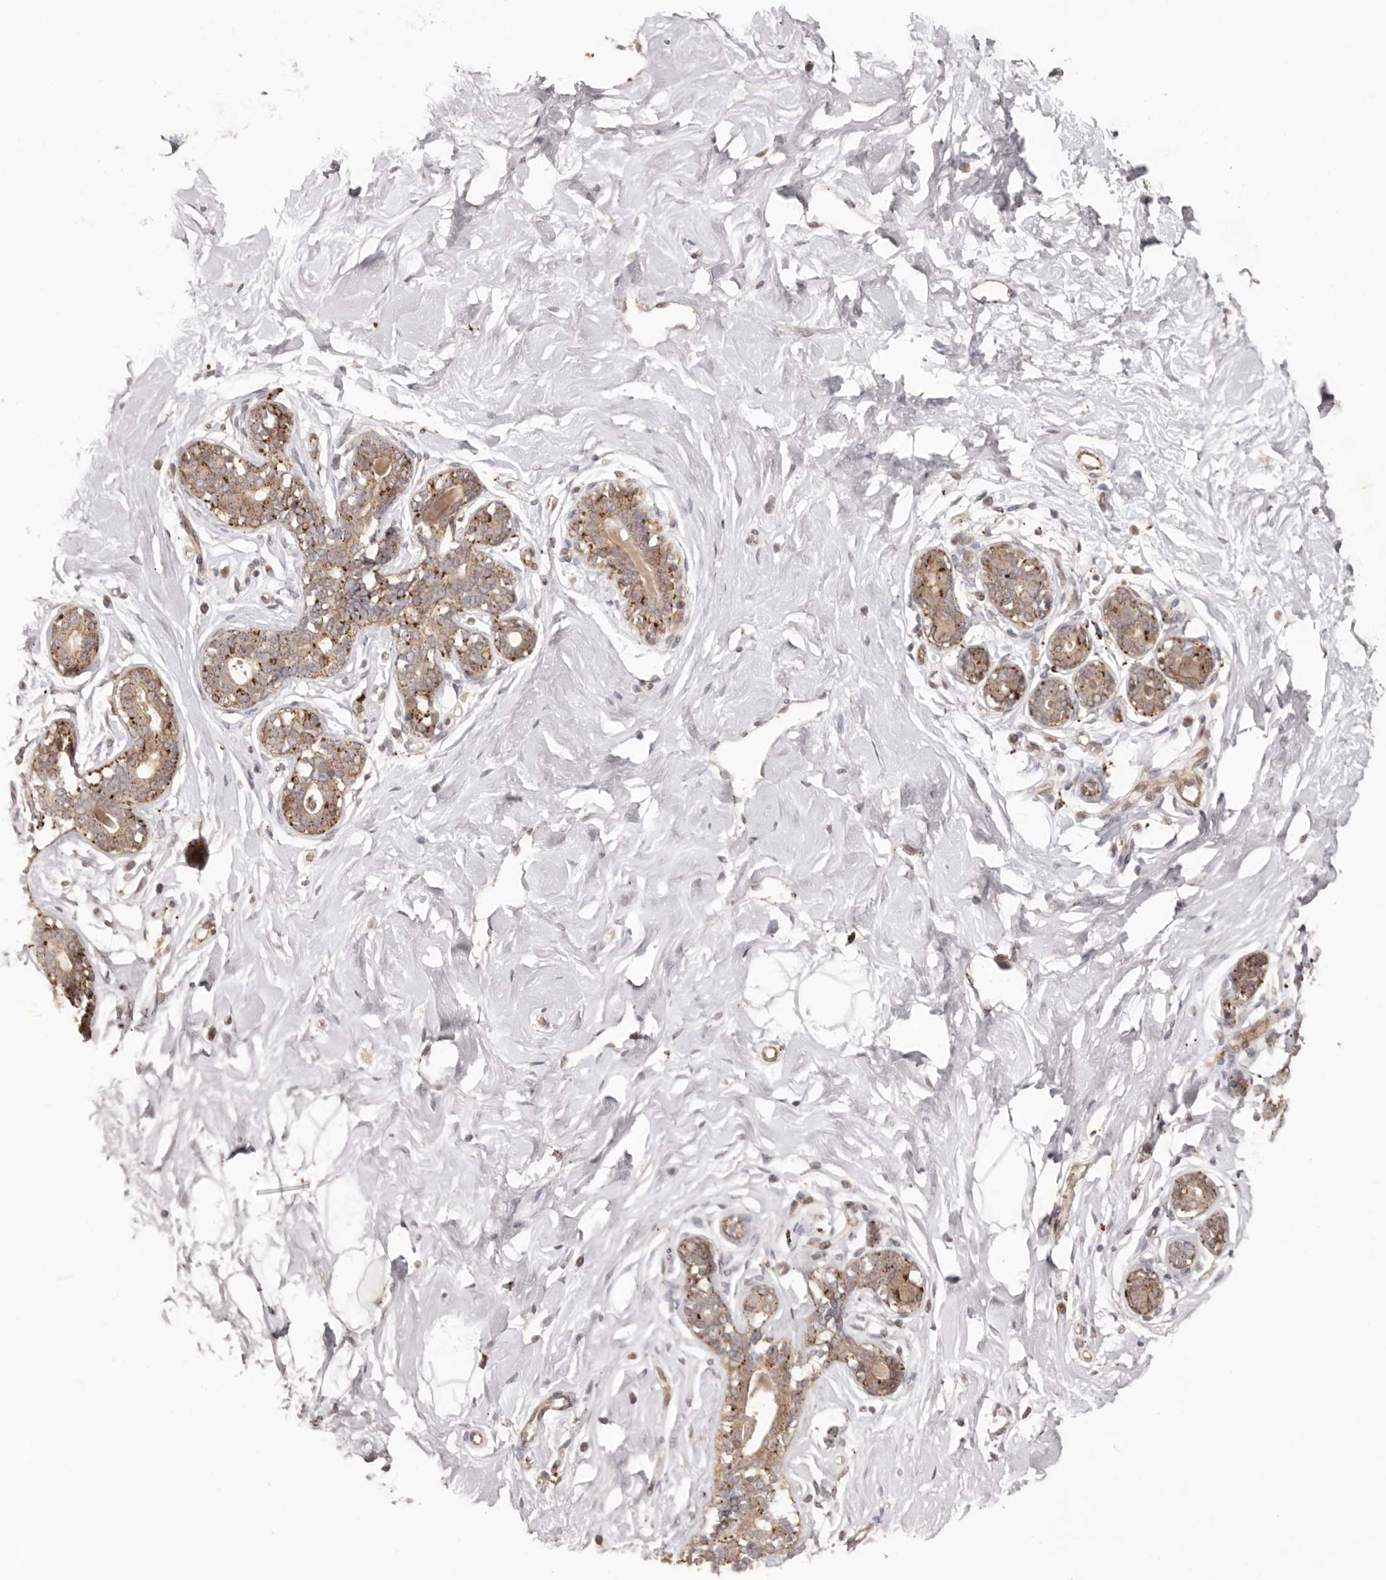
{"staining": {"intensity": "negative", "quantity": "none", "location": "none"}, "tissue": "breast", "cell_type": "Adipocytes", "image_type": "normal", "snomed": [{"axis": "morphology", "description": "Normal tissue, NOS"}, {"axis": "morphology", "description": "Adenoma, NOS"}, {"axis": "topography", "description": "Breast"}], "caption": "IHC of benign human breast exhibits no positivity in adipocytes. (Stains: DAB immunohistochemistry with hematoxylin counter stain, Microscopy: brightfield microscopy at high magnification).", "gene": "NUP43", "patient": {"sex": "female", "age": 23}}